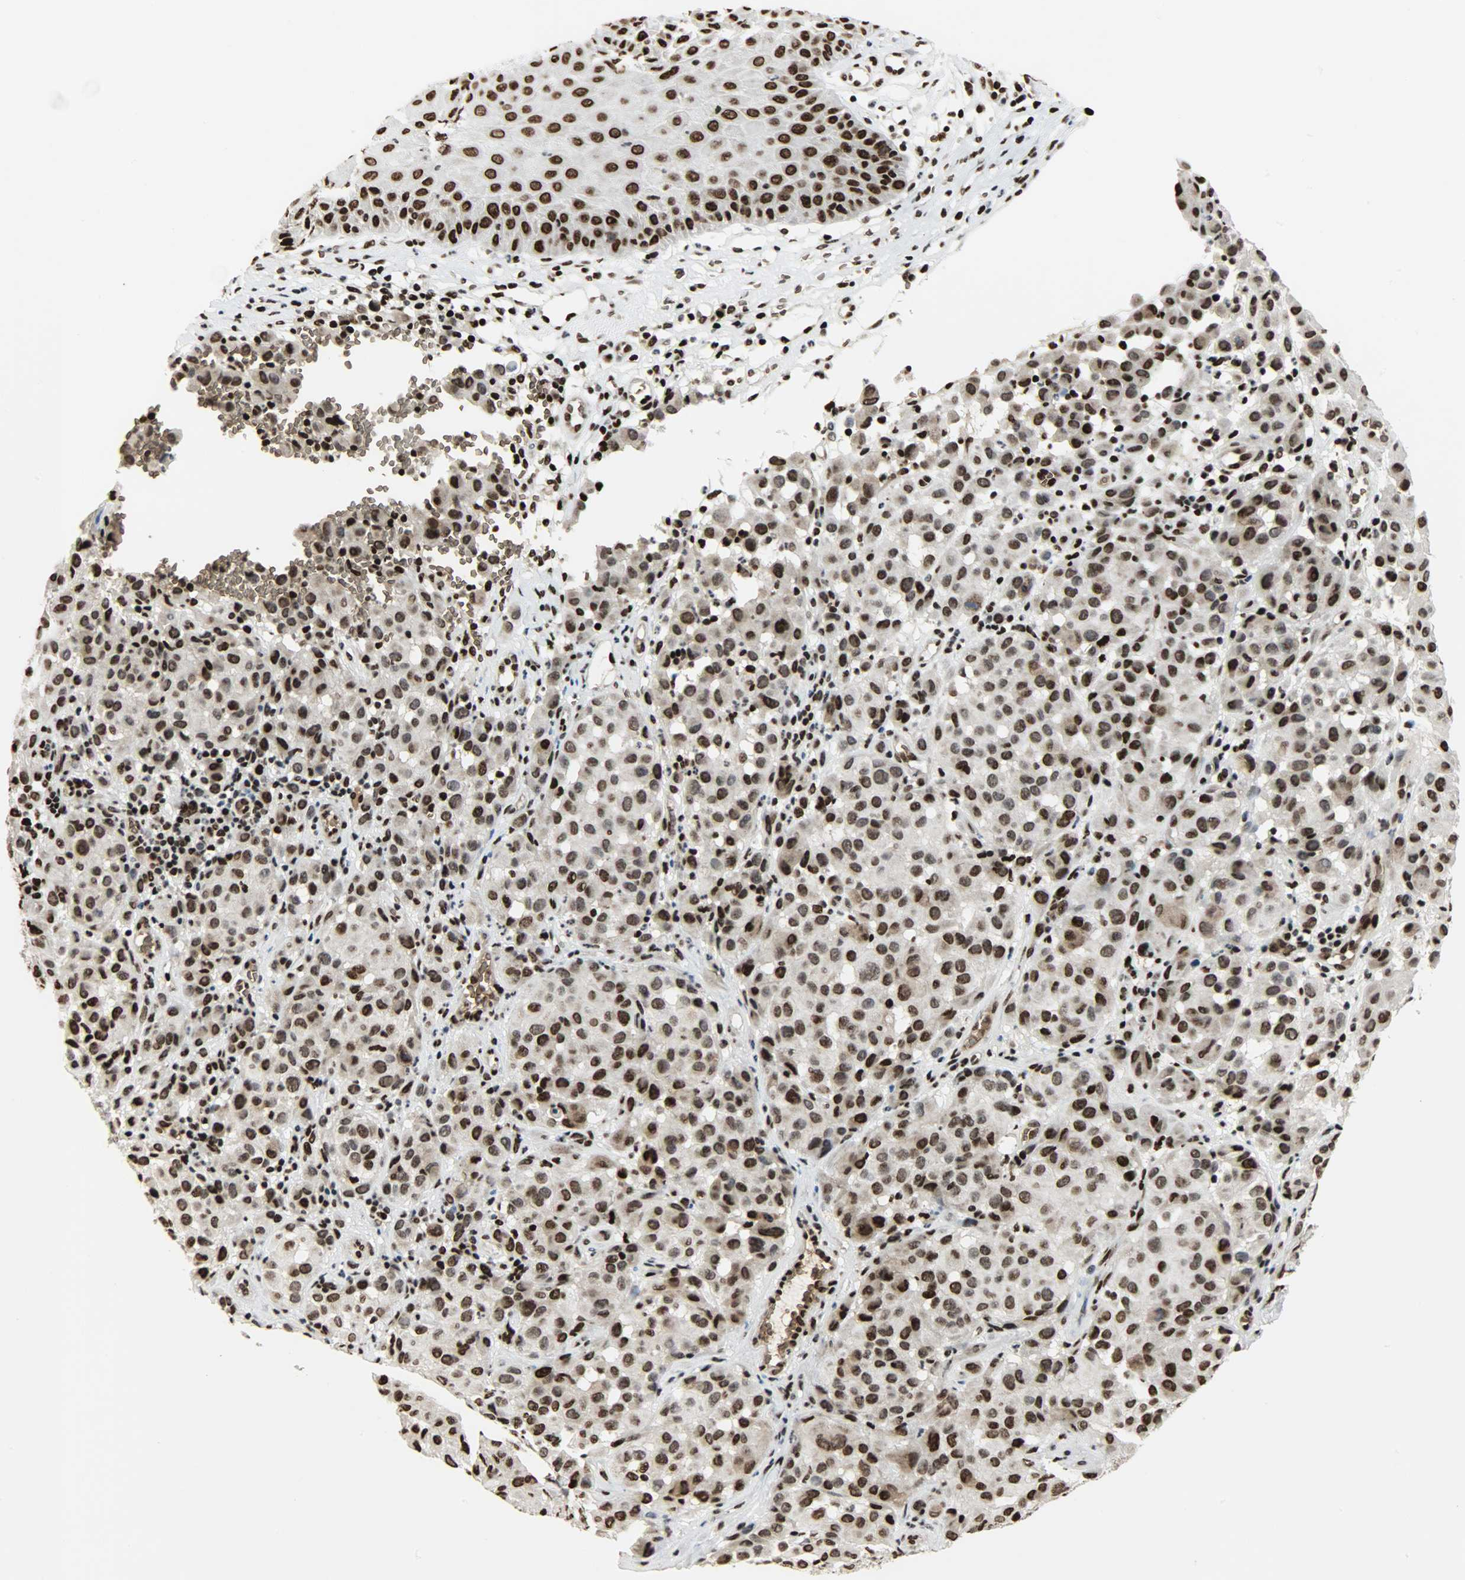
{"staining": {"intensity": "strong", "quantity": ">75%", "location": "cytoplasmic/membranous,nuclear"}, "tissue": "melanoma", "cell_type": "Tumor cells", "image_type": "cancer", "snomed": [{"axis": "morphology", "description": "Malignant melanoma, NOS"}, {"axis": "topography", "description": "Skin"}], "caption": "Immunohistochemistry micrograph of neoplastic tissue: melanoma stained using immunohistochemistry demonstrates high levels of strong protein expression localized specifically in the cytoplasmic/membranous and nuclear of tumor cells, appearing as a cytoplasmic/membranous and nuclear brown color.", "gene": "SNAI1", "patient": {"sex": "female", "age": 21}}